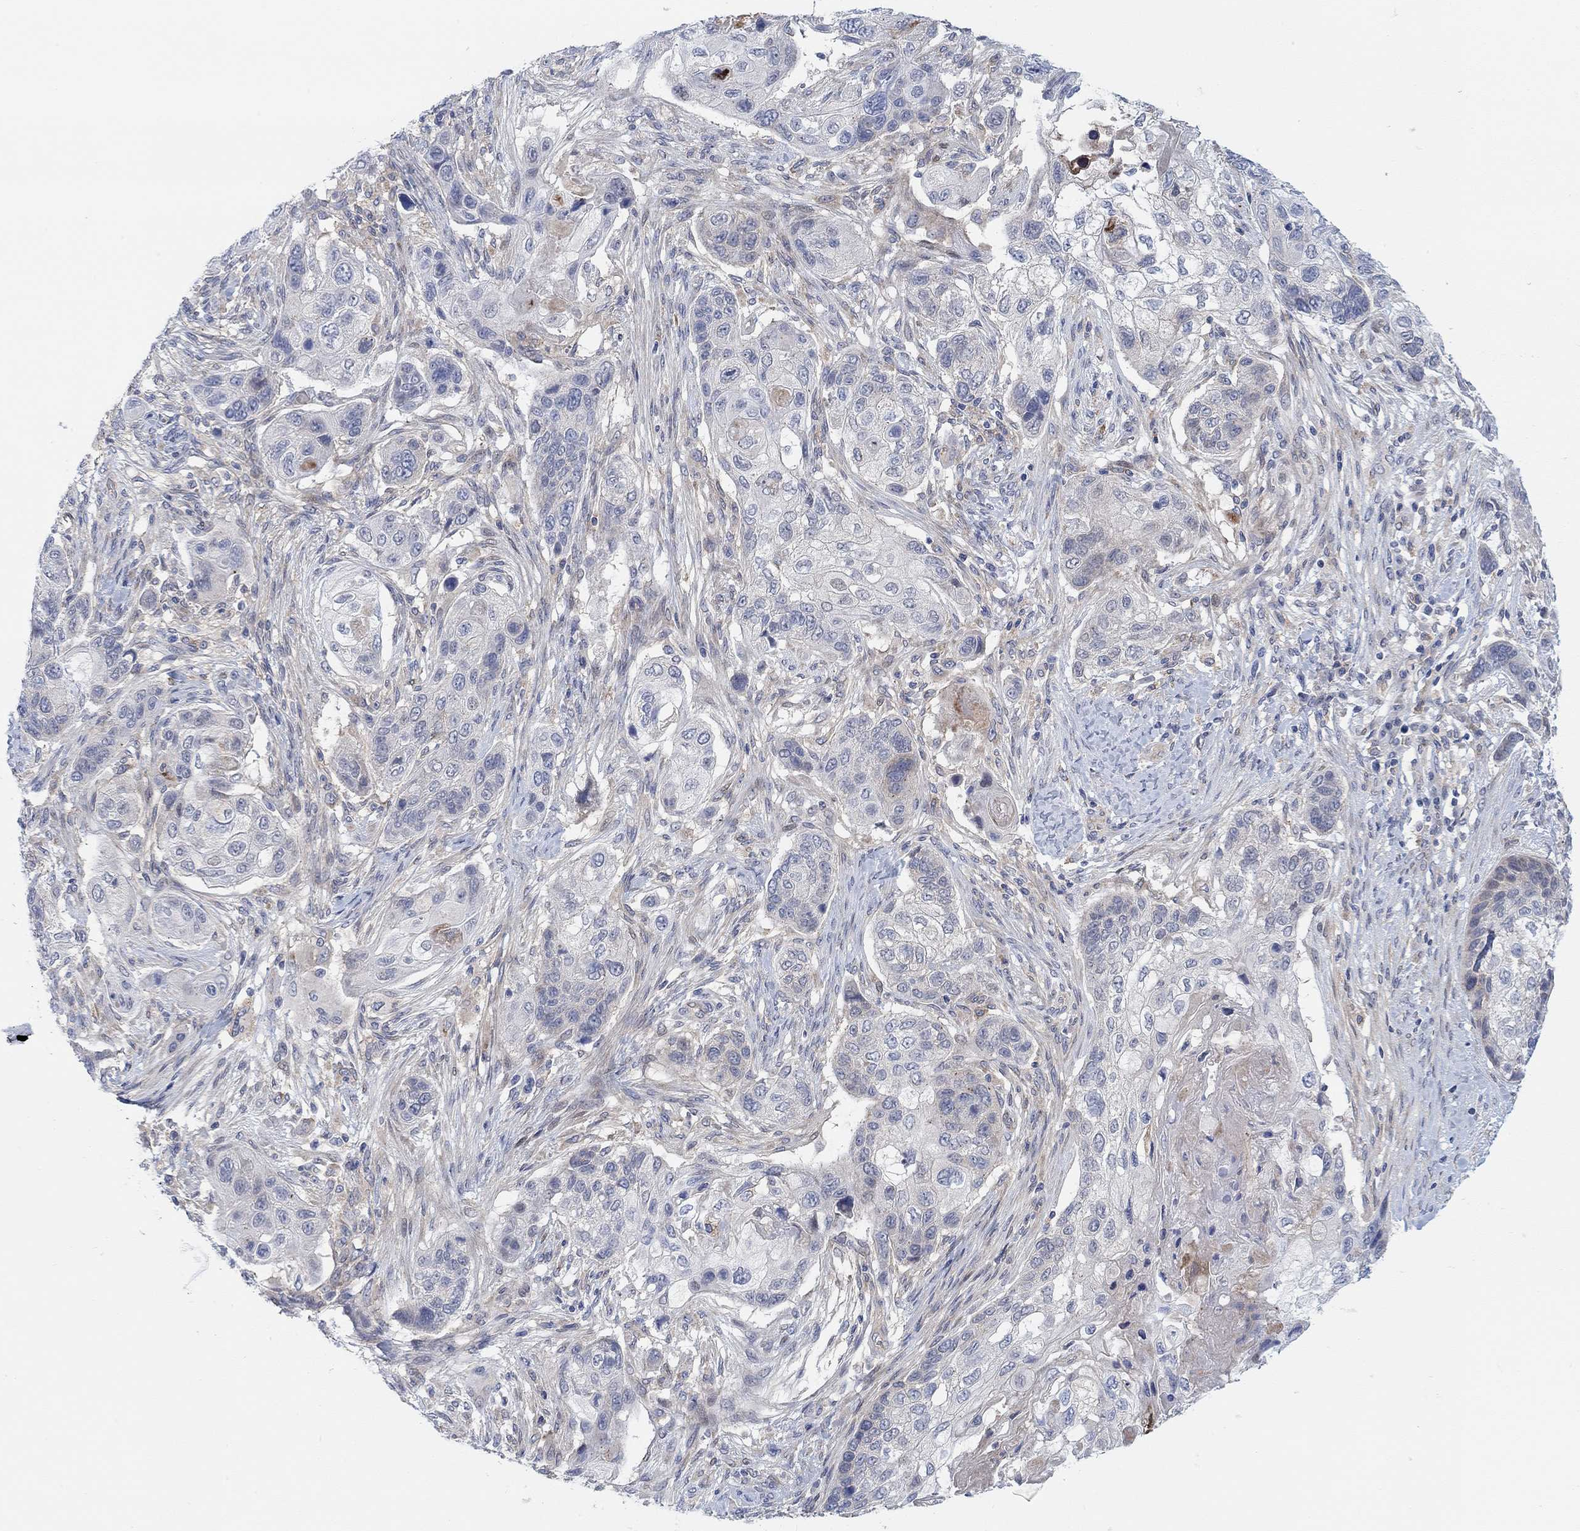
{"staining": {"intensity": "weak", "quantity": "<25%", "location": "cytoplasmic/membranous"}, "tissue": "lung cancer", "cell_type": "Tumor cells", "image_type": "cancer", "snomed": [{"axis": "morphology", "description": "Normal tissue, NOS"}, {"axis": "morphology", "description": "Squamous cell carcinoma, NOS"}, {"axis": "topography", "description": "Bronchus"}, {"axis": "topography", "description": "Lung"}], "caption": "IHC of lung cancer displays no staining in tumor cells. (DAB immunohistochemistry with hematoxylin counter stain).", "gene": "PMFBP1", "patient": {"sex": "male", "age": 69}}